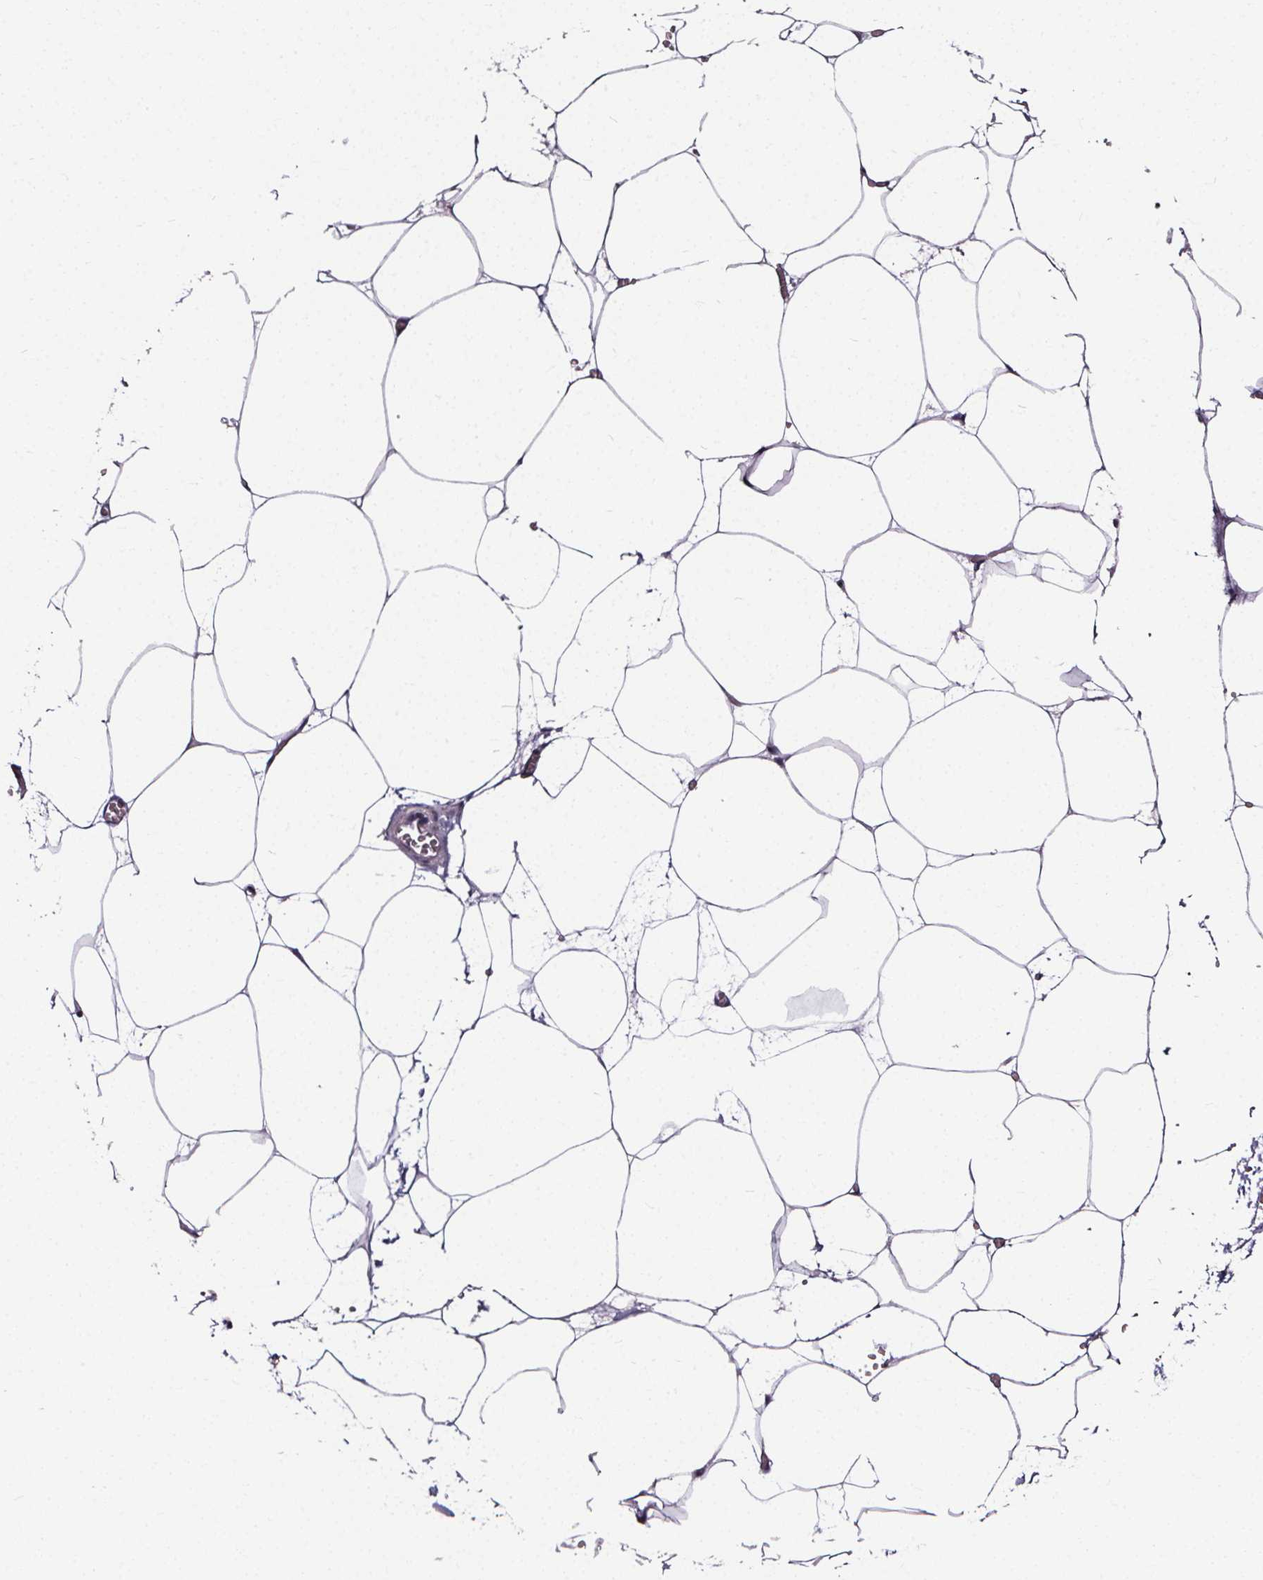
{"staining": {"intensity": "negative", "quantity": "none", "location": "none"}, "tissue": "adipose tissue", "cell_type": "Adipocytes", "image_type": "normal", "snomed": [{"axis": "morphology", "description": "Normal tissue, NOS"}, {"axis": "topography", "description": "Adipose tissue"}, {"axis": "topography", "description": "Pancreas"}, {"axis": "topography", "description": "Peripheral nerve tissue"}], "caption": "This is a micrograph of immunohistochemistry staining of unremarkable adipose tissue, which shows no positivity in adipocytes.", "gene": "AEBP1", "patient": {"sex": "female", "age": 58}}